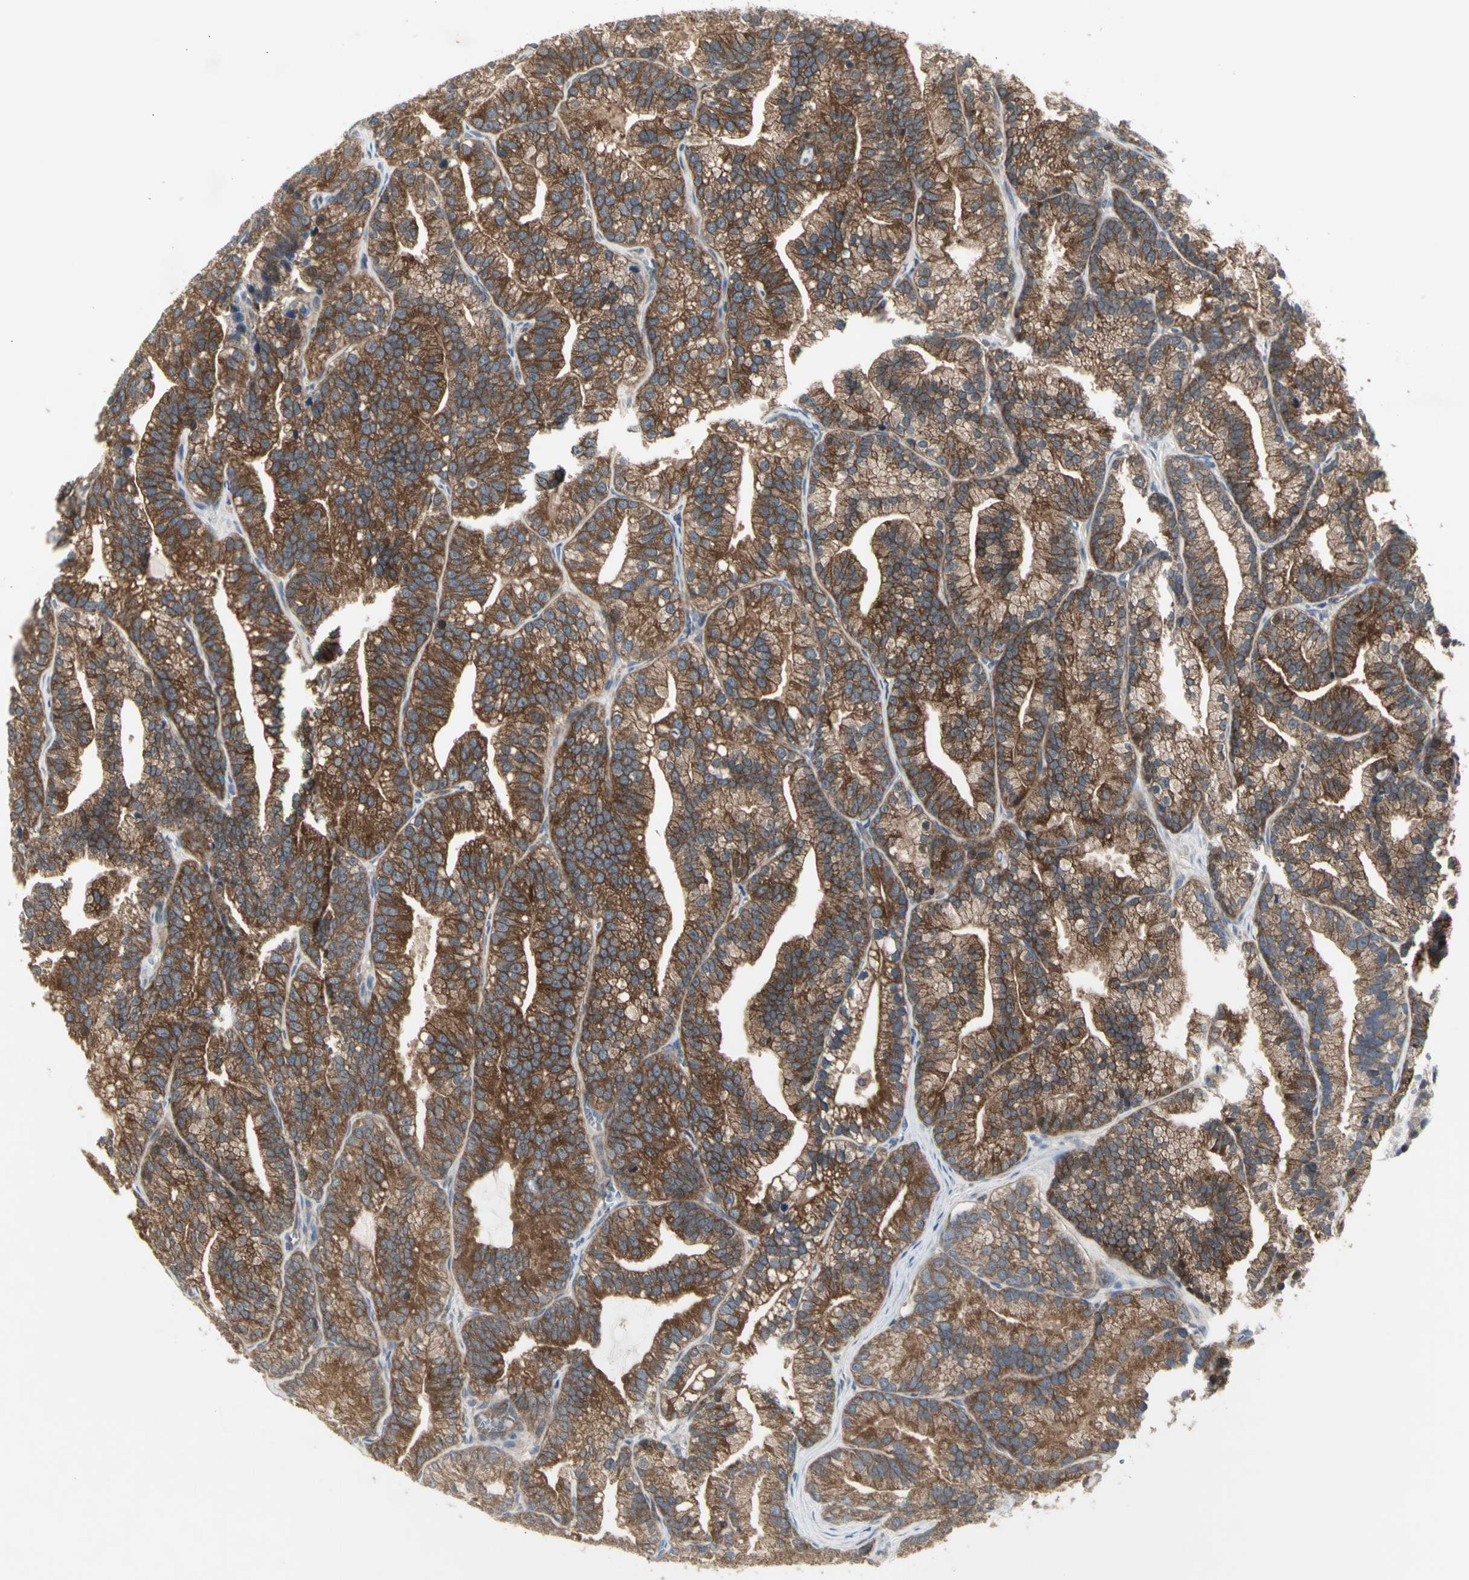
{"staining": {"intensity": "moderate", "quantity": ">75%", "location": "cytoplasmic/membranous"}, "tissue": "prostate cancer", "cell_type": "Tumor cells", "image_type": "cancer", "snomed": [{"axis": "morphology", "description": "Adenocarcinoma, Low grade"}, {"axis": "topography", "description": "Prostate"}], "caption": "Brown immunohistochemical staining in human prostate adenocarcinoma (low-grade) demonstrates moderate cytoplasmic/membranous staining in about >75% of tumor cells.", "gene": "CHURC1-FNTB", "patient": {"sex": "male", "age": 89}}